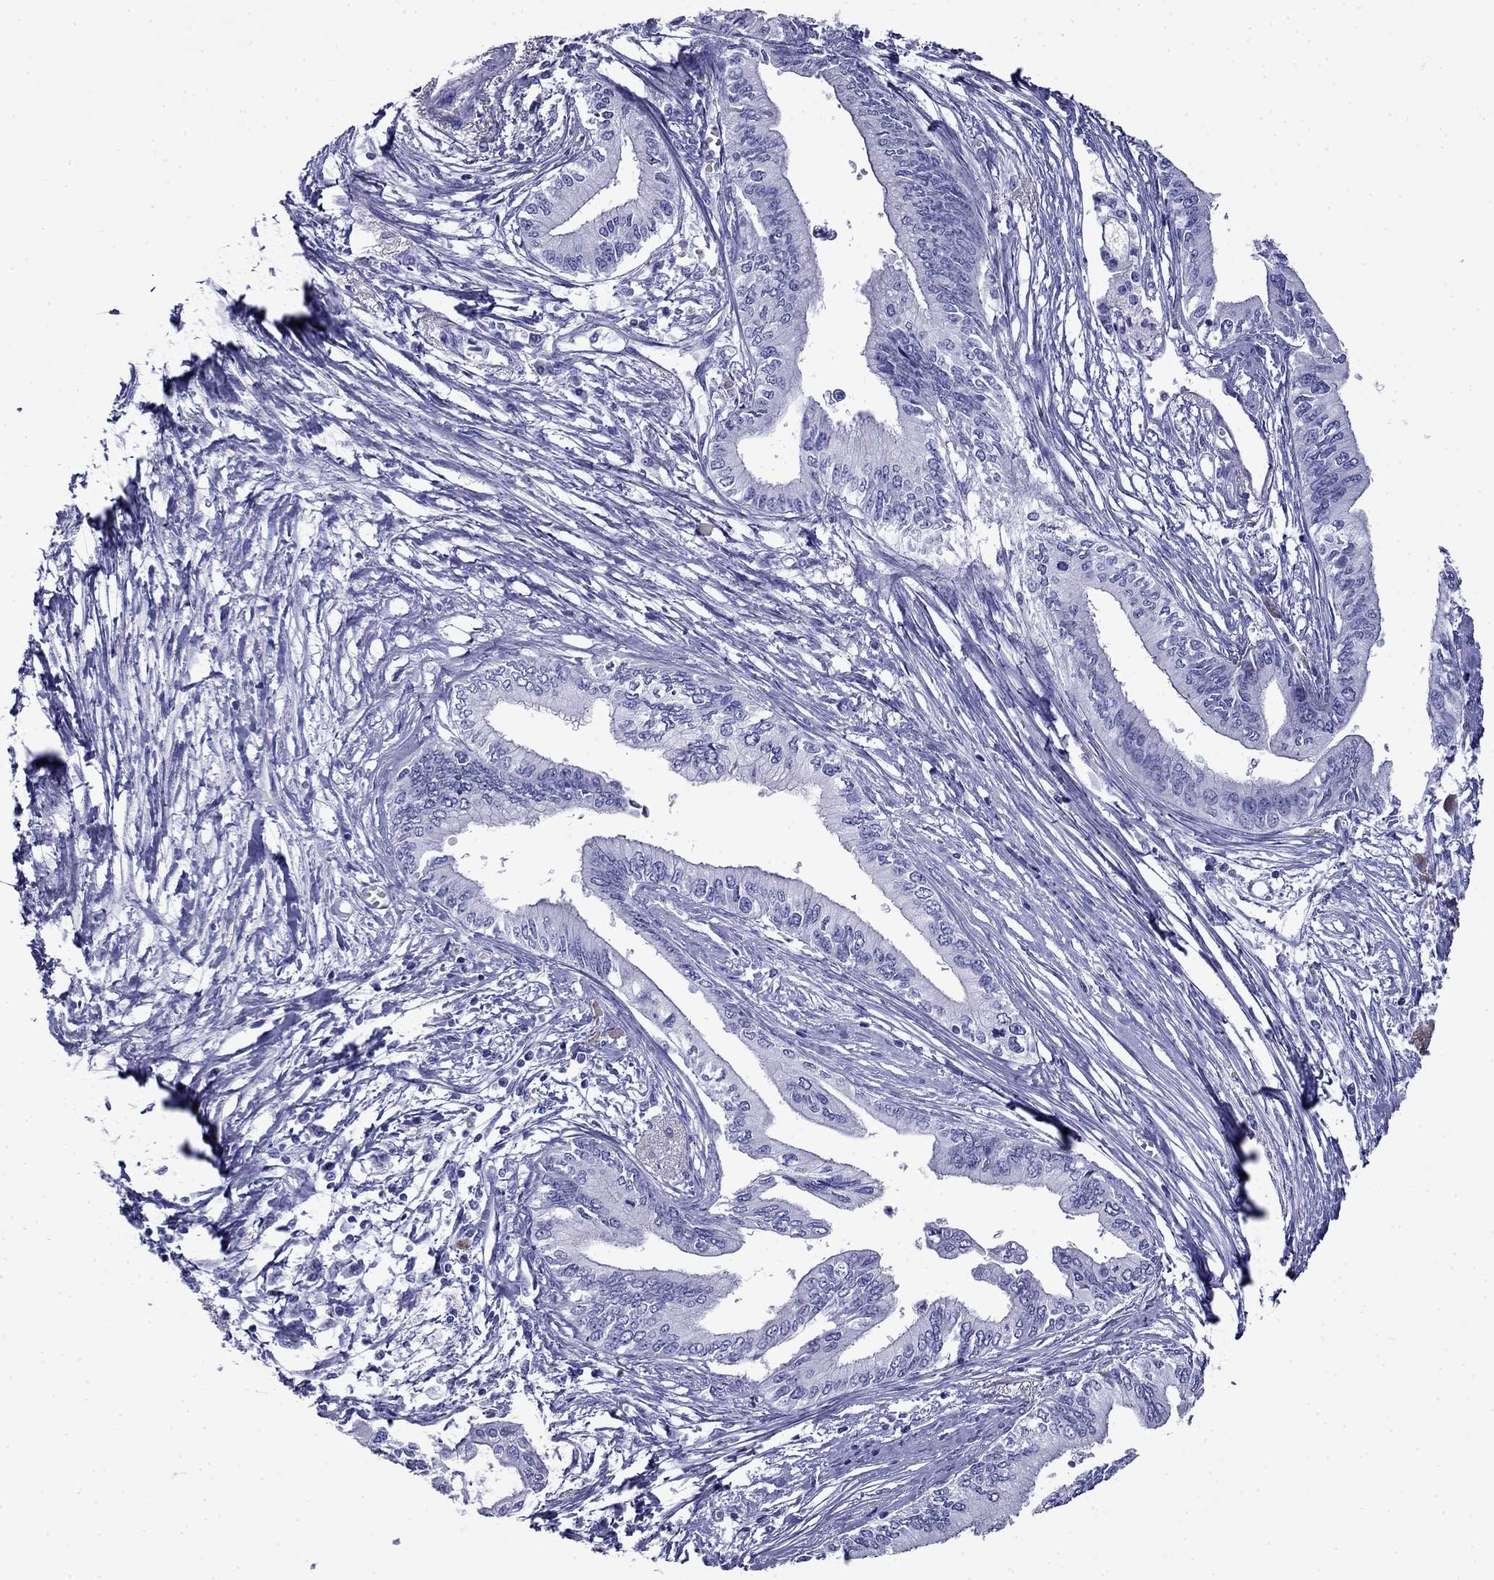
{"staining": {"intensity": "negative", "quantity": "none", "location": "none"}, "tissue": "pancreatic cancer", "cell_type": "Tumor cells", "image_type": "cancer", "snomed": [{"axis": "morphology", "description": "Adenocarcinoma, NOS"}, {"axis": "topography", "description": "Pancreas"}], "caption": "This is an immunohistochemistry micrograph of human pancreatic cancer (adenocarcinoma). There is no positivity in tumor cells.", "gene": "MYO15A", "patient": {"sex": "female", "age": 61}}